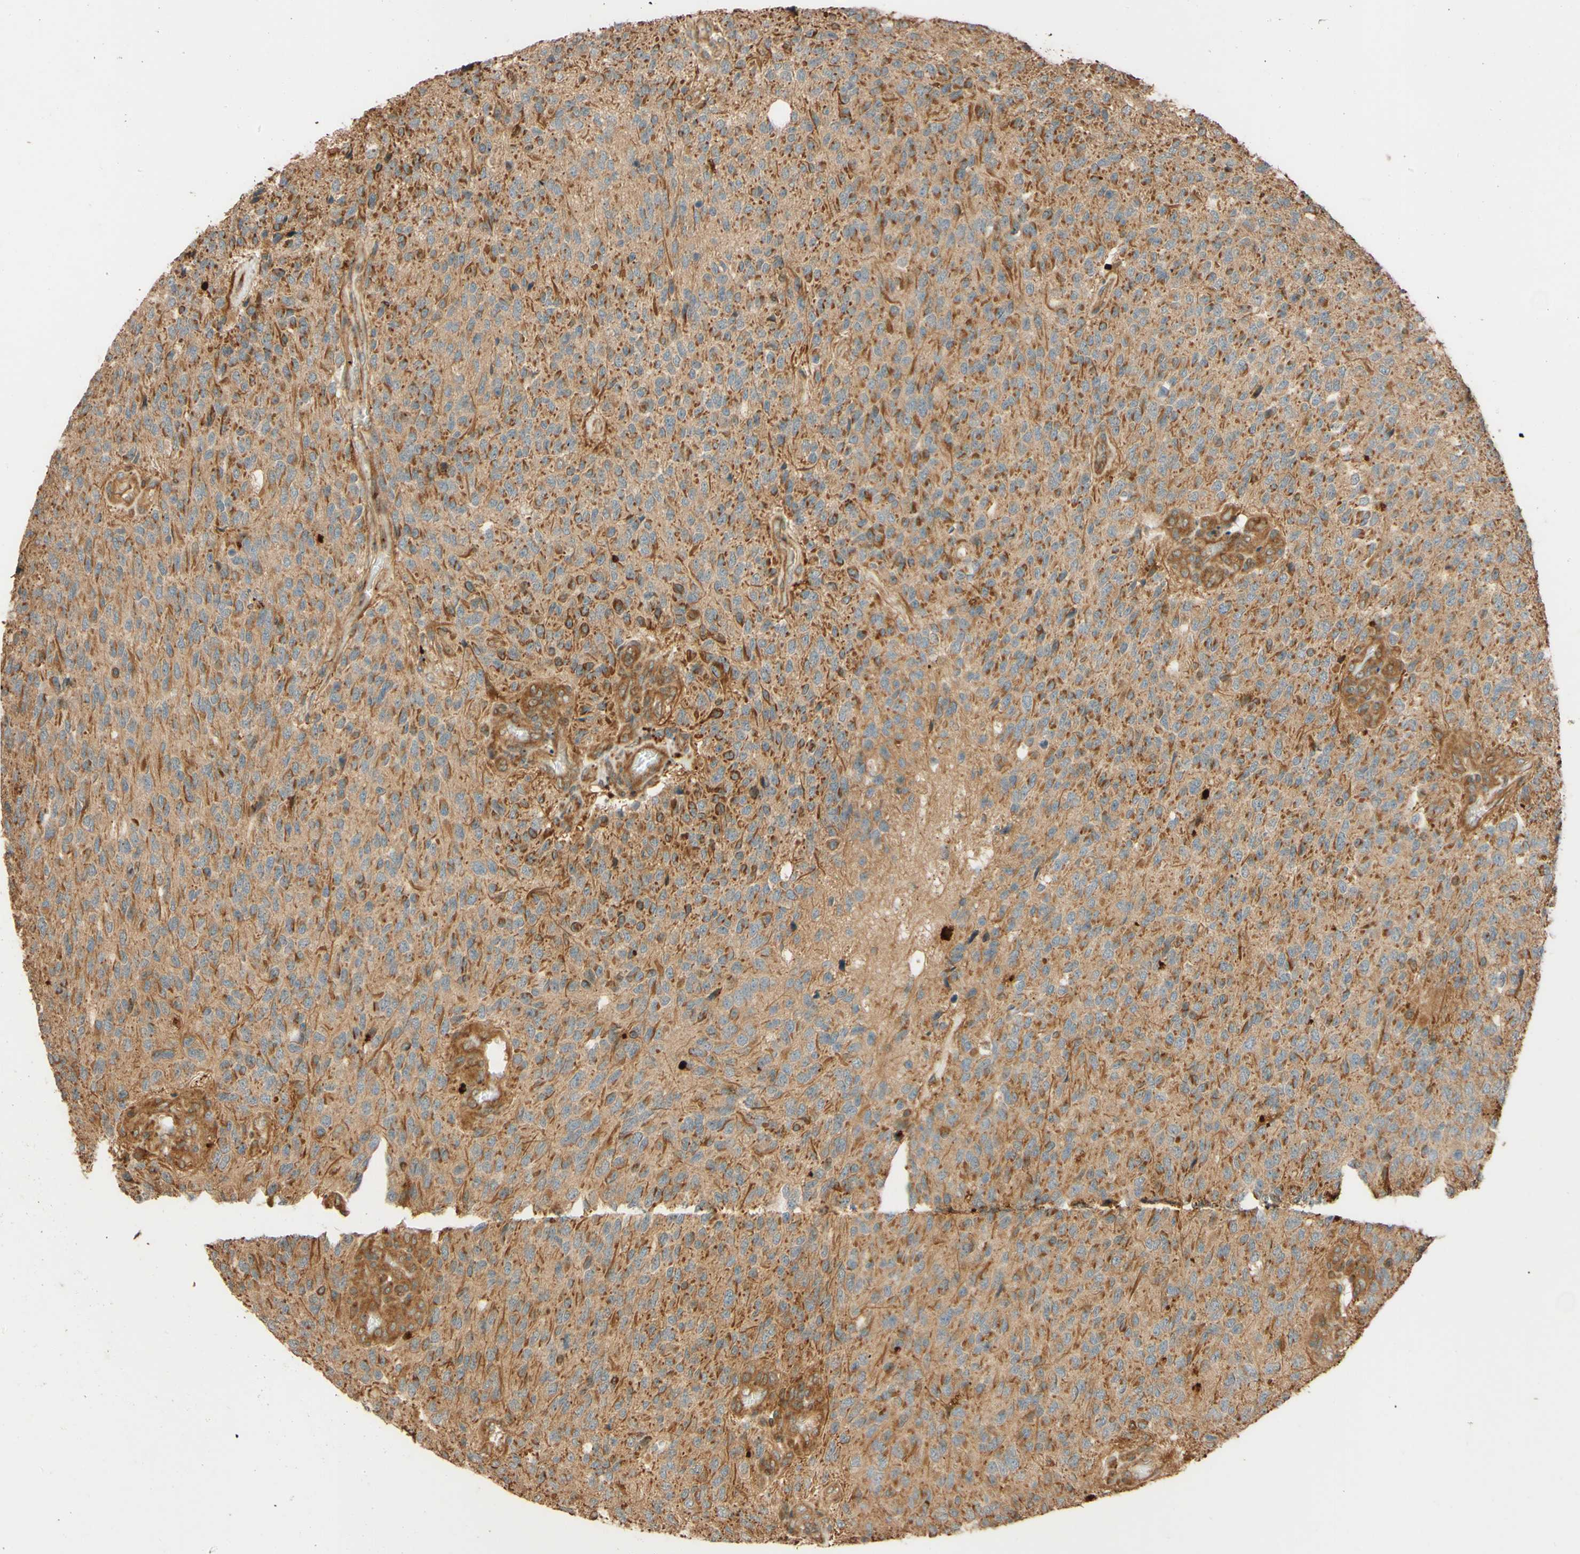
{"staining": {"intensity": "moderate", "quantity": "25%-75%", "location": "cytoplasmic/membranous"}, "tissue": "glioma", "cell_type": "Tumor cells", "image_type": "cancer", "snomed": [{"axis": "morphology", "description": "Glioma, malignant, High grade"}, {"axis": "topography", "description": "pancreas cauda"}], "caption": "Tumor cells display medium levels of moderate cytoplasmic/membranous positivity in approximately 25%-75% of cells in human malignant high-grade glioma.", "gene": "RNF19A", "patient": {"sex": "male", "age": 60}}